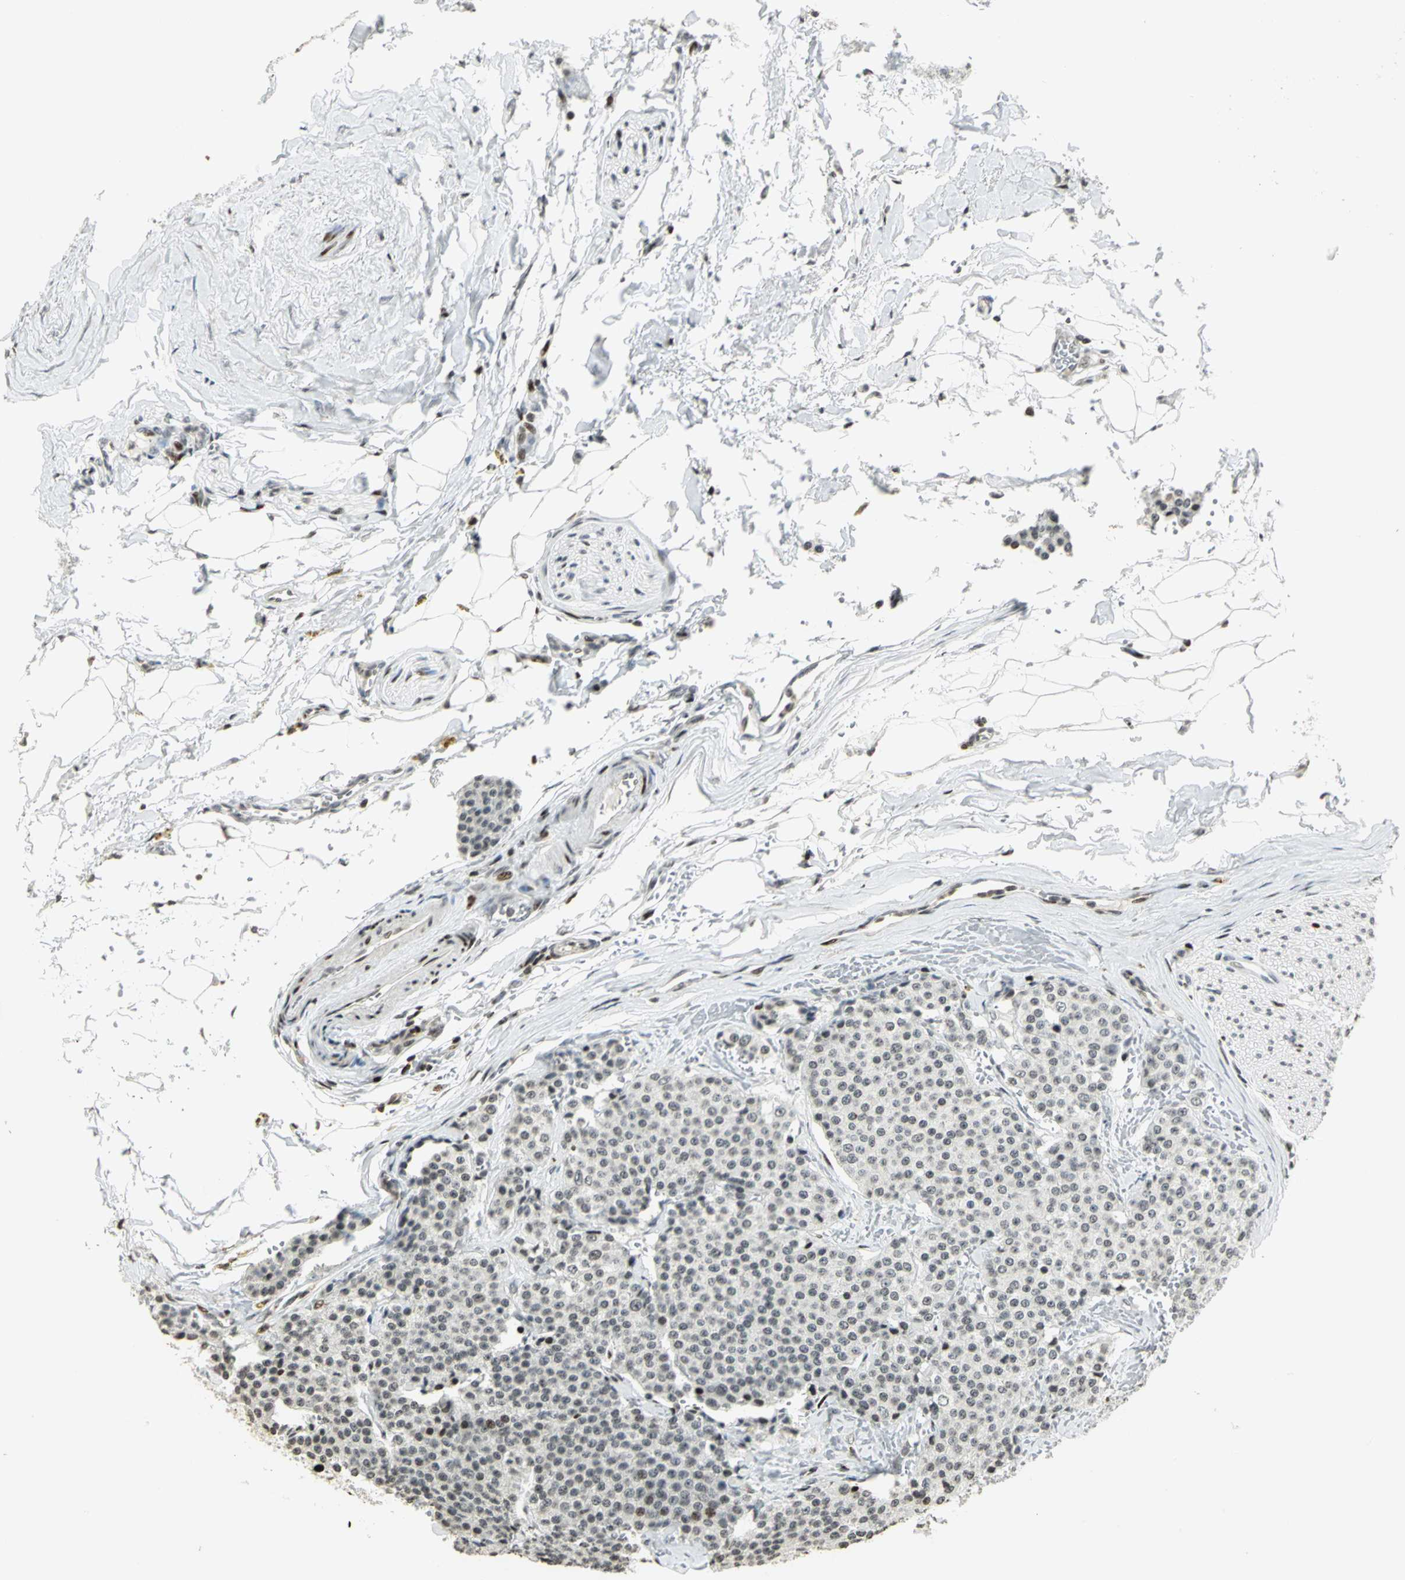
{"staining": {"intensity": "weak", "quantity": "<25%", "location": "nuclear"}, "tissue": "carcinoid", "cell_type": "Tumor cells", "image_type": "cancer", "snomed": [{"axis": "morphology", "description": "Carcinoid, malignant, NOS"}, {"axis": "topography", "description": "Colon"}], "caption": "A high-resolution histopathology image shows immunohistochemistry staining of carcinoid, which exhibits no significant positivity in tumor cells. (Brightfield microscopy of DAB IHC at high magnification).", "gene": "KDM1A", "patient": {"sex": "female", "age": 61}}